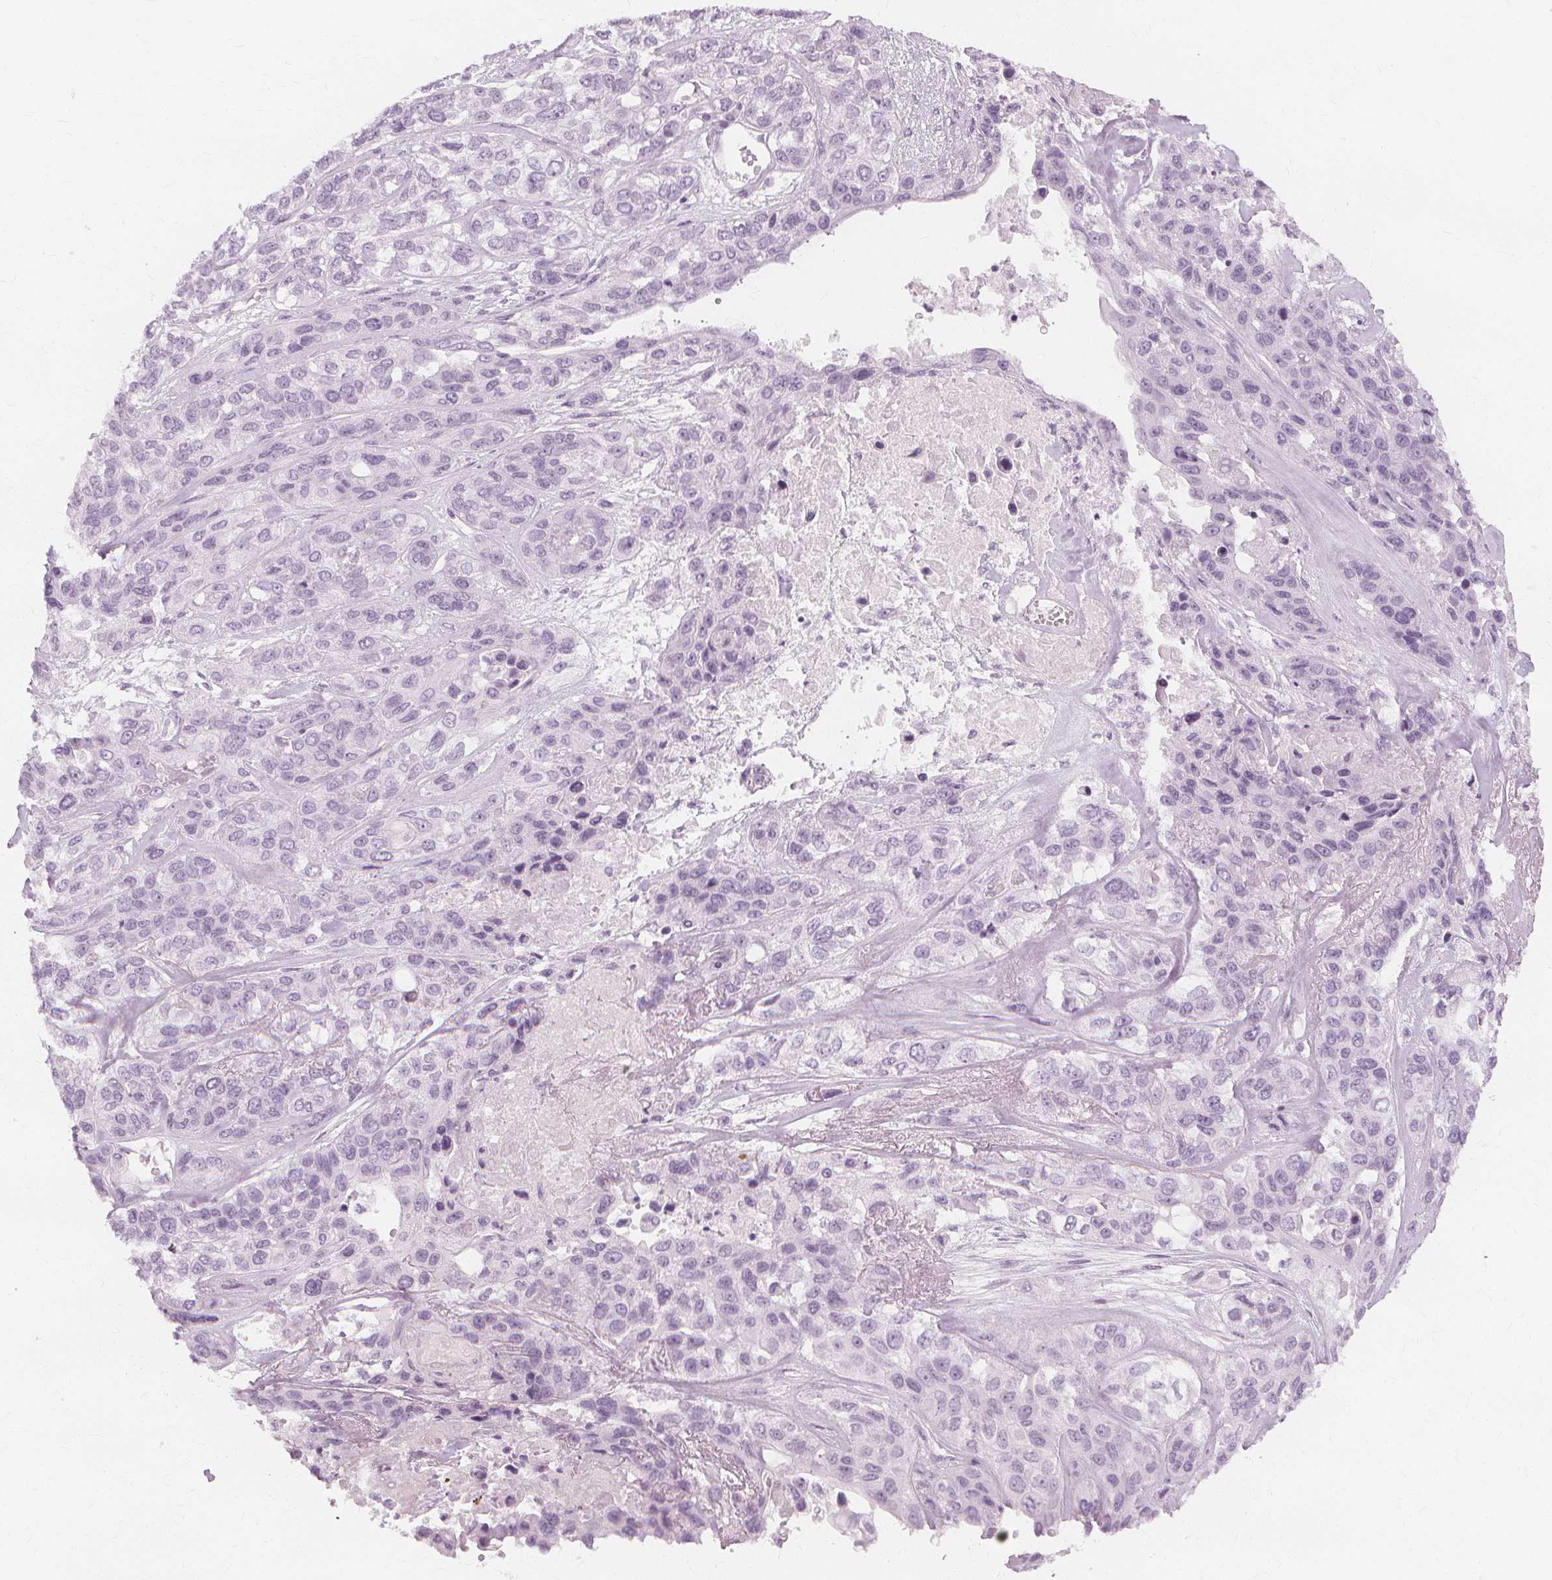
{"staining": {"intensity": "negative", "quantity": "none", "location": "none"}, "tissue": "lung cancer", "cell_type": "Tumor cells", "image_type": "cancer", "snomed": [{"axis": "morphology", "description": "Squamous cell carcinoma, NOS"}, {"axis": "topography", "description": "Lung"}], "caption": "Lung cancer (squamous cell carcinoma) was stained to show a protein in brown. There is no significant expression in tumor cells.", "gene": "TFF1", "patient": {"sex": "female", "age": 70}}